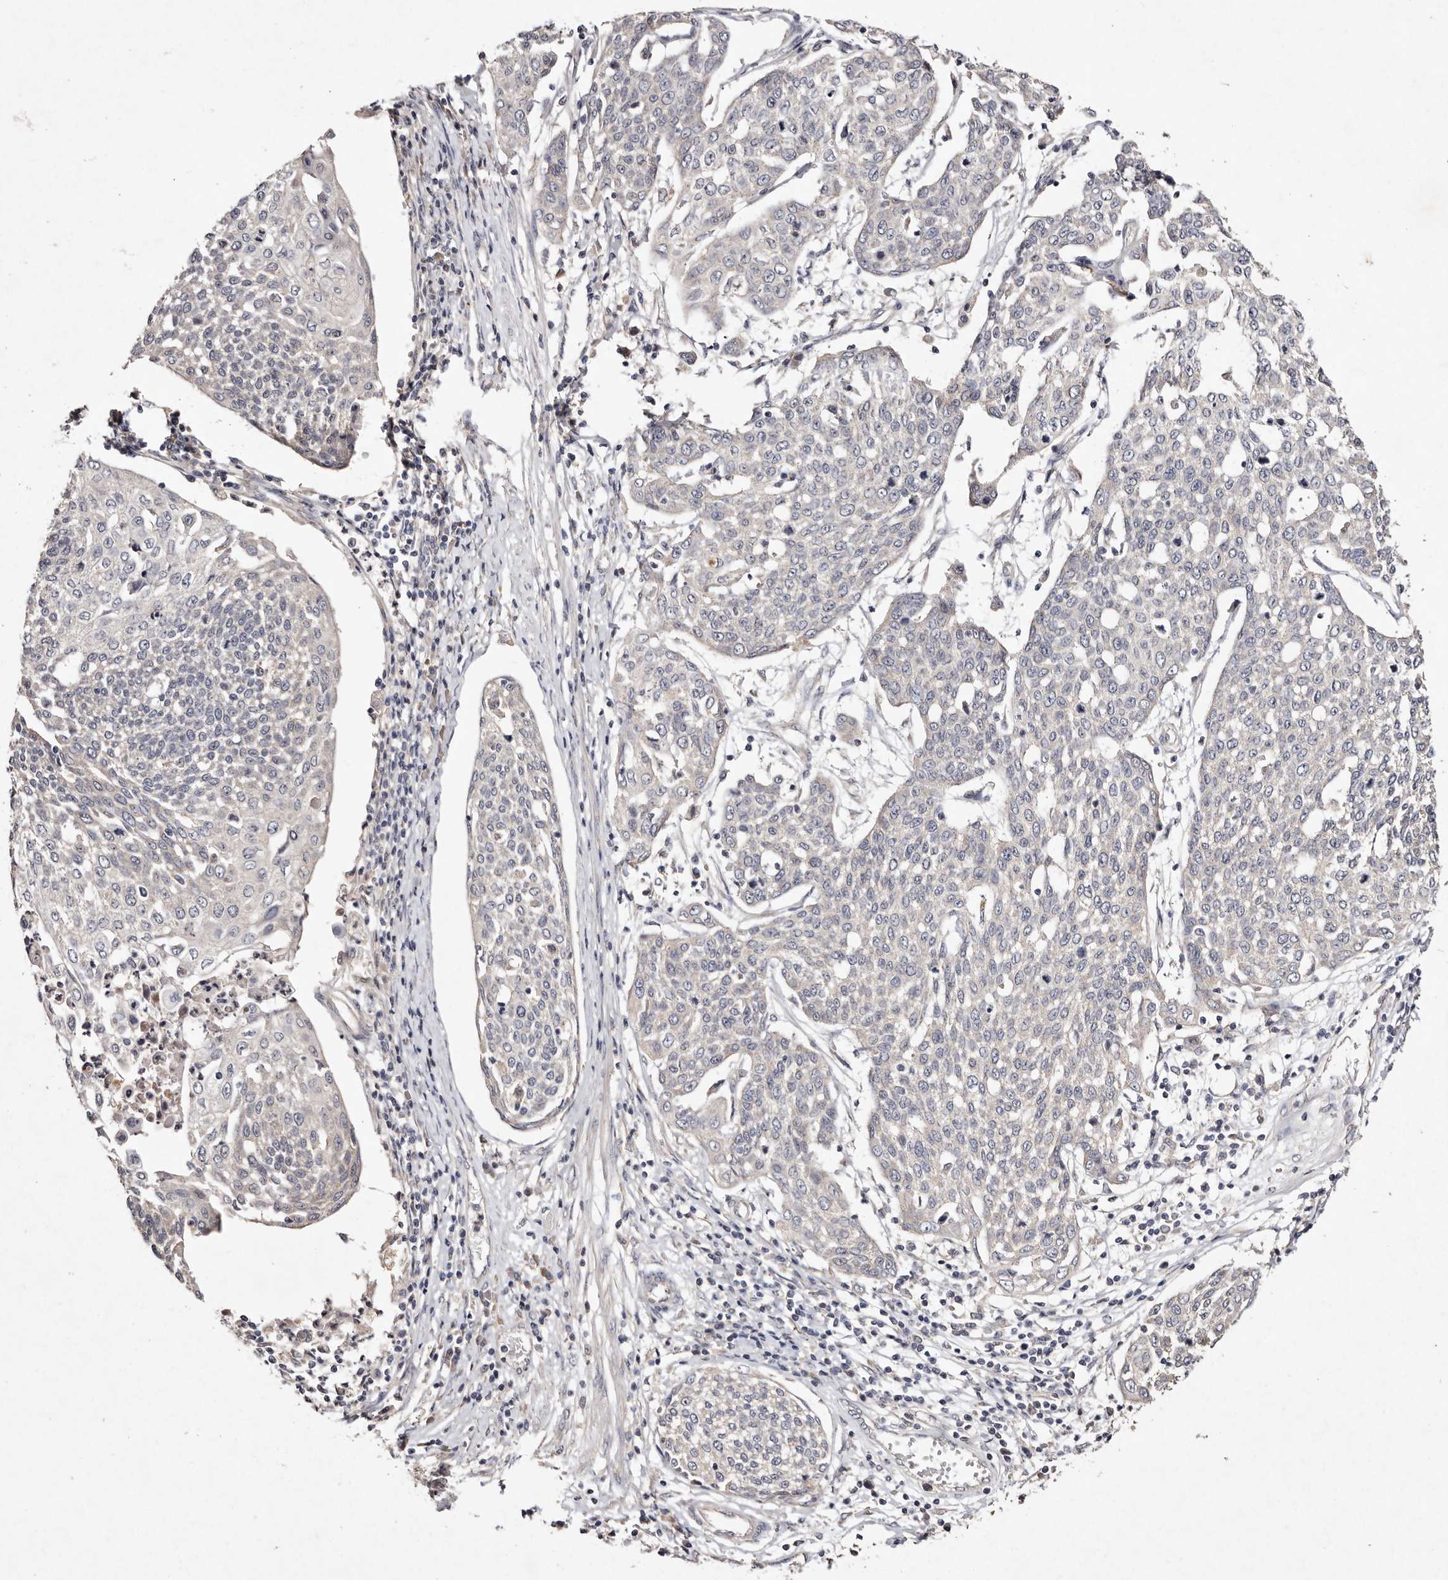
{"staining": {"intensity": "negative", "quantity": "none", "location": "none"}, "tissue": "cervical cancer", "cell_type": "Tumor cells", "image_type": "cancer", "snomed": [{"axis": "morphology", "description": "Squamous cell carcinoma, NOS"}, {"axis": "topography", "description": "Cervix"}], "caption": "Micrograph shows no protein positivity in tumor cells of squamous cell carcinoma (cervical) tissue.", "gene": "TSC2", "patient": {"sex": "female", "age": 34}}